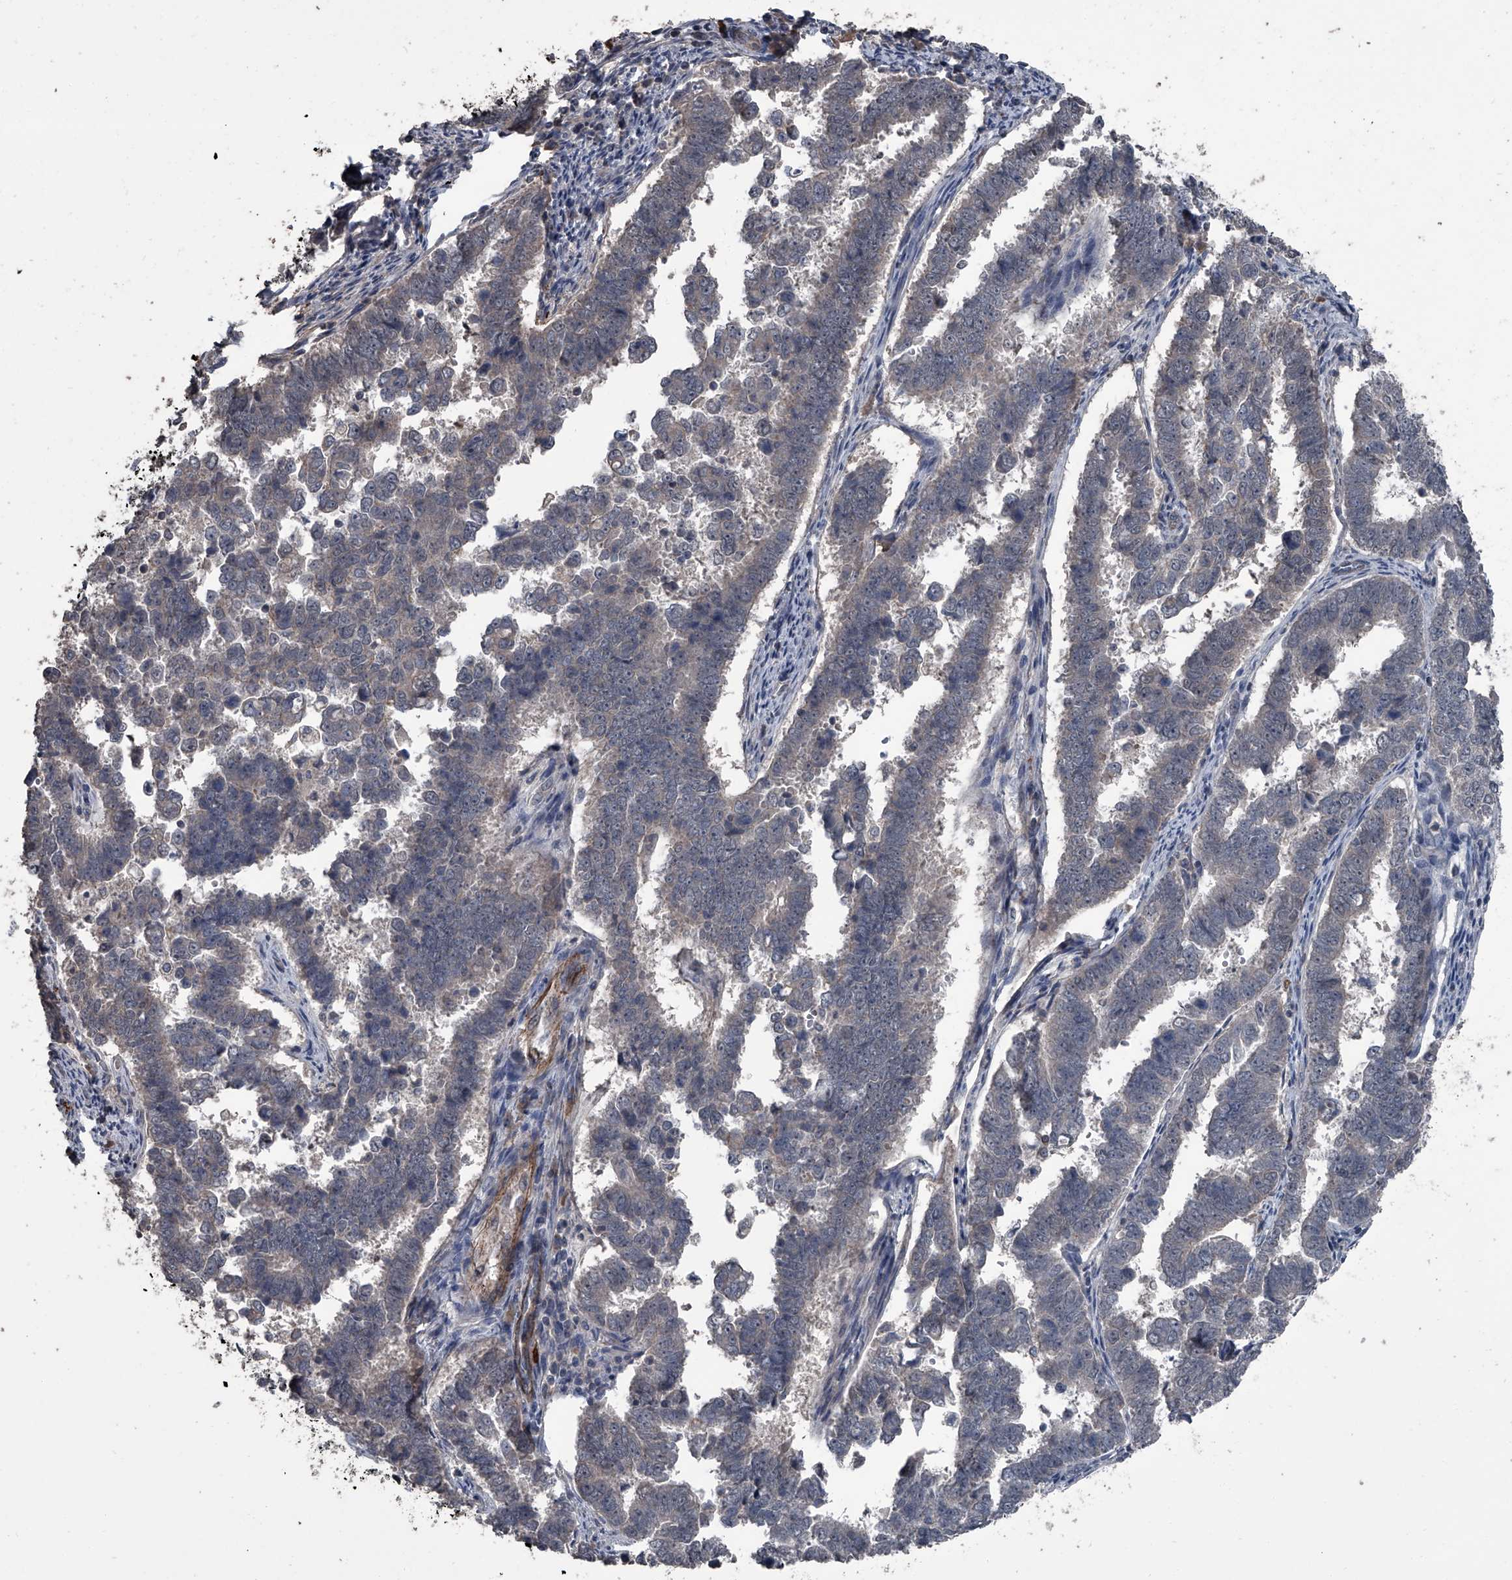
{"staining": {"intensity": "negative", "quantity": "none", "location": "none"}, "tissue": "endometrial cancer", "cell_type": "Tumor cells", "image_type": "cancer", "snomed": [{"axis": "morphology", "description": "Adenocarcinoma, NOS"}, {"axis": "topography", "description": "Endometrium"}], "caption": "High power microscopy histopathology image of an immunohistochemistry (IHC) histopathology image of endometrial cancer (adenocarcinoma), revealing no significant positivity in tumor cells.", "gene": "OARD1", "patient": {"sex": "female", "age": 75}}